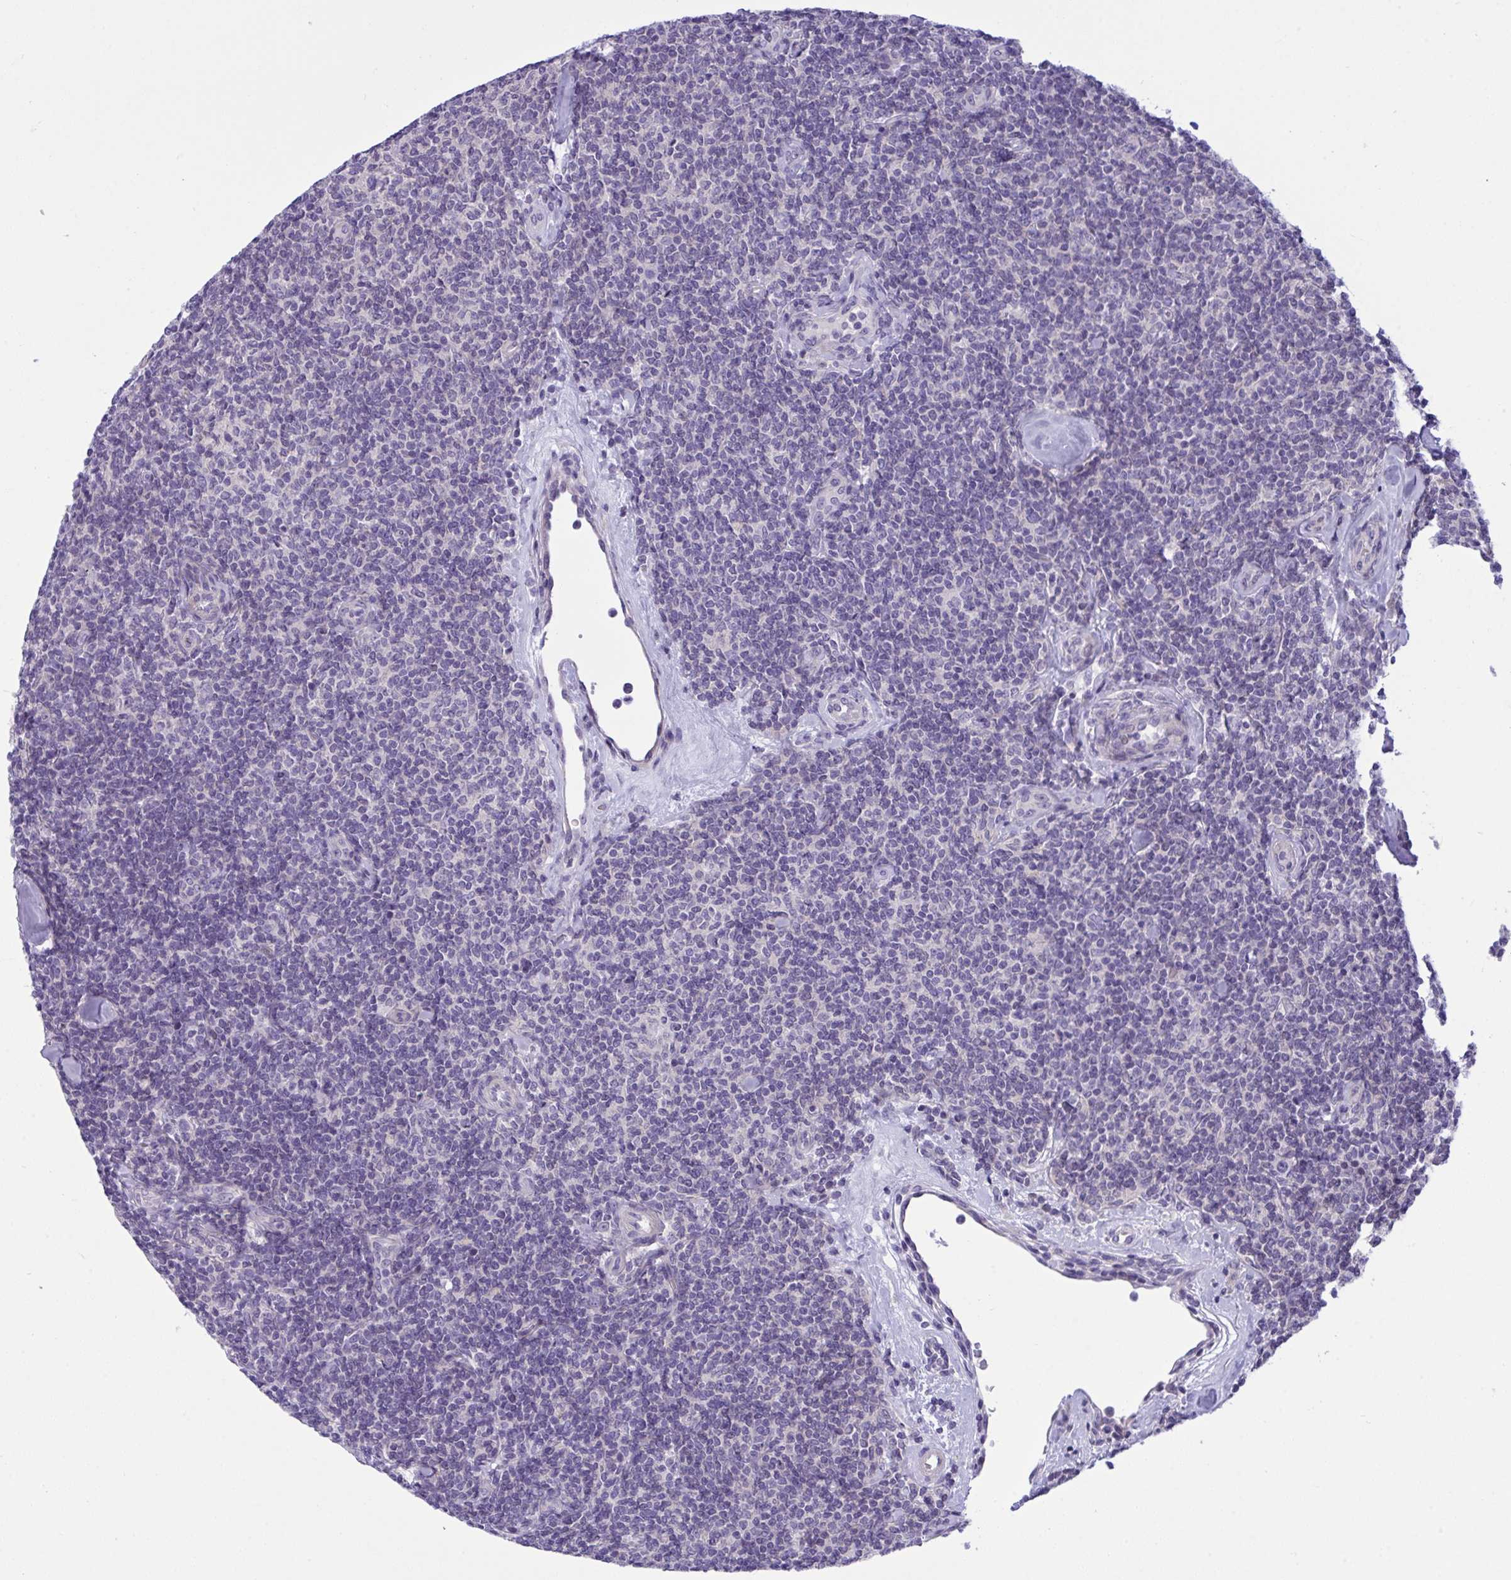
{"staining": {"intensity": "negative", "quantity": "none", "location": "none"}, "tissue": "lymphoma", "cell_type": "Tumor cells", "image_type": "cancer", "snomed": [{"axis": "morphology", "description": "Malignant lymphoma, non-Hodgkin's type, Low grade"}, {"axis": "topography", "description": "Lymph node"}], "caption": "Immunohistochemistry micrograph of neoplastic tissue: lymphoma stained with DAB (3,3'-diaminobenzidine) demonstrates no significant protein expression in tumor cells.", "gene": "WDR97", "patient": {"sex": "female", "age": 56}}